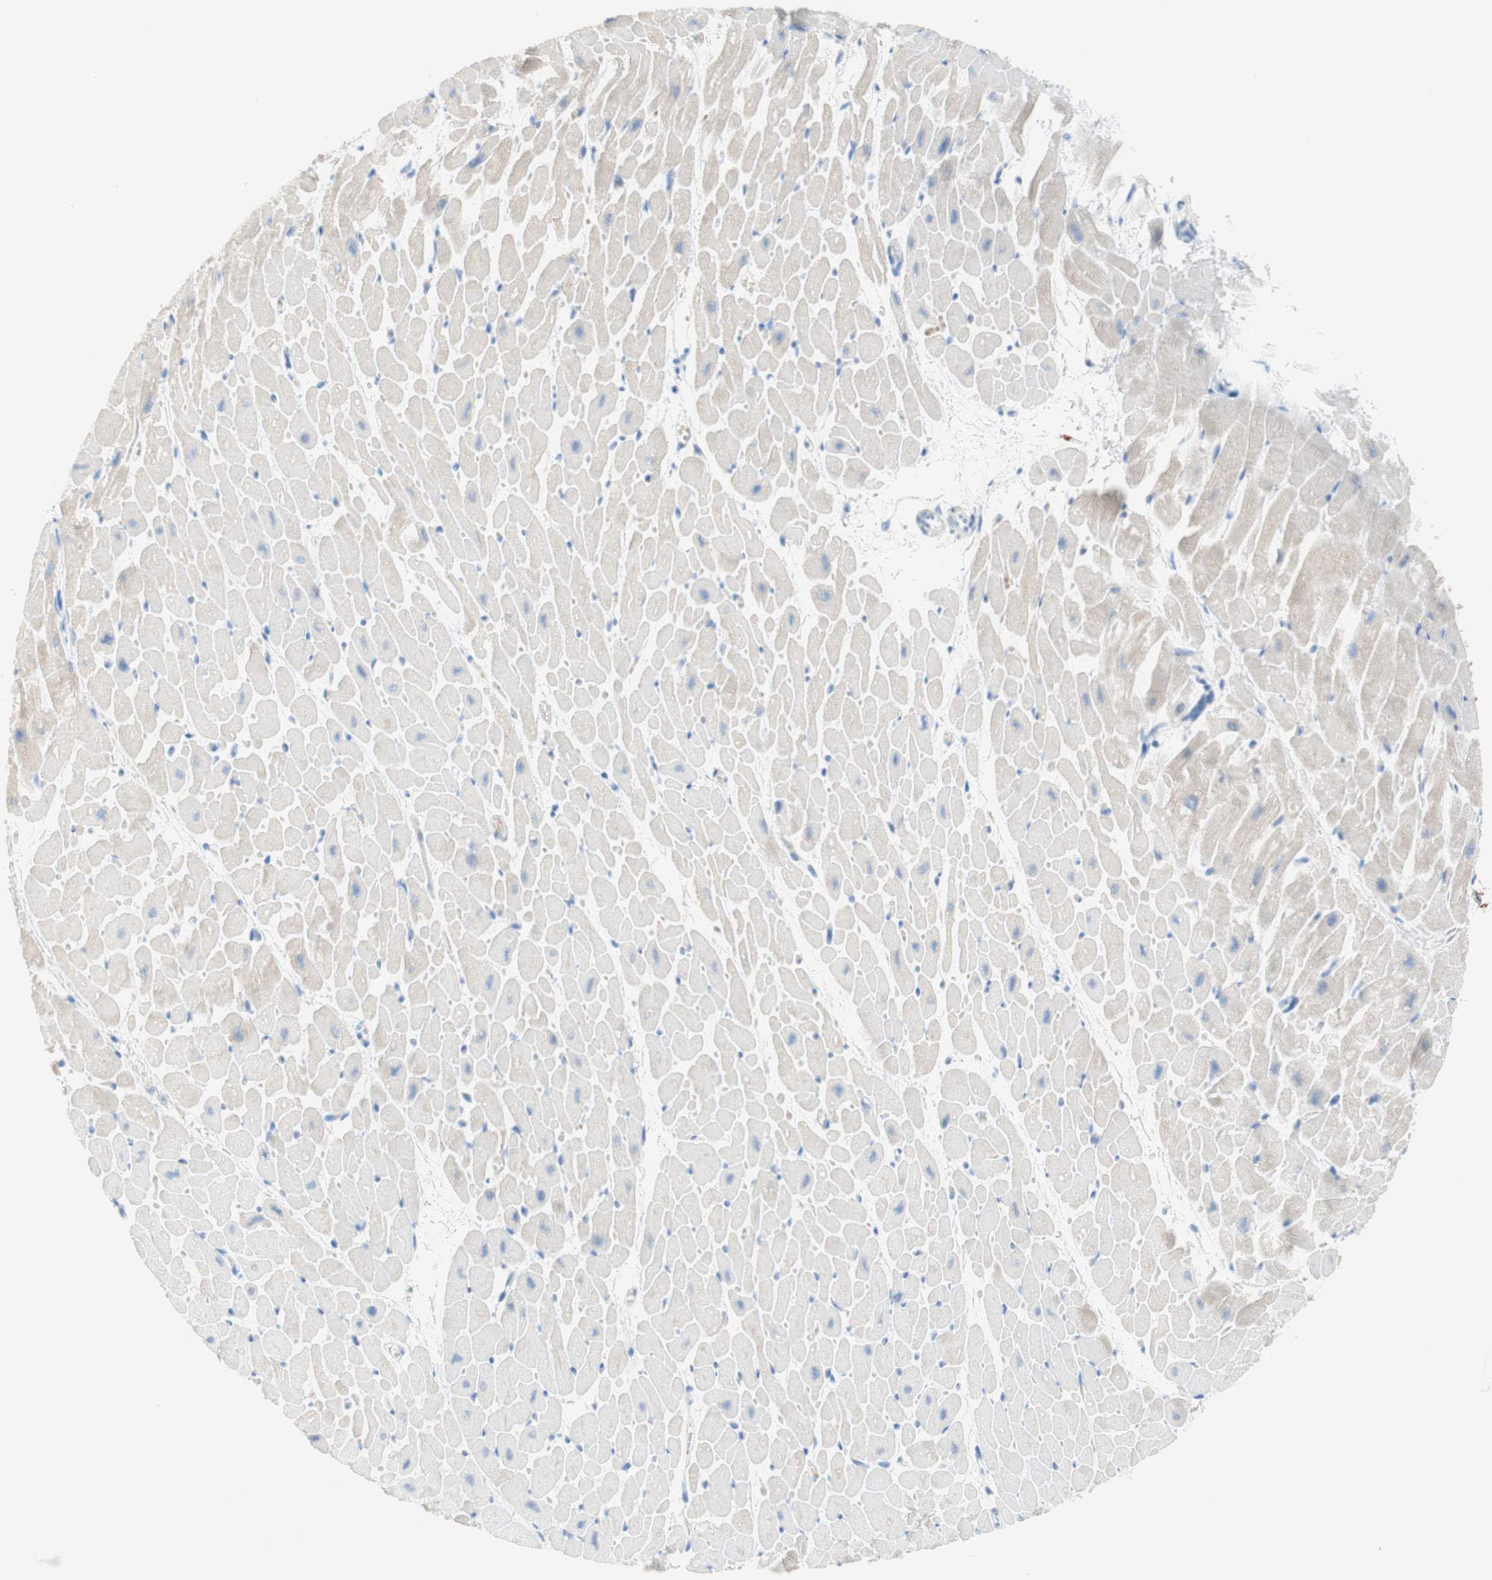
{"staining": {"intensity": "negative", "quantity": "none", "location": "none"}, "tissue": "heart muscle", "cell_type": "Cardiomyocytes", "image_type": "normal", "snomed": [{"axis": "morphology", "description": "Normal tissue, NOS"}, {"axis": "topography", "description": "Heart"}], "caption": "The histopathology image reveals no significant expression in cardiomyocytes of heart muscle. Brightfield microscopy of IHC stained with DAB (brown) and hematoxylin (blue), captured at high magnification.", "gene": "CEACAM1", "patient": {"sex": "male", "age": 45}}